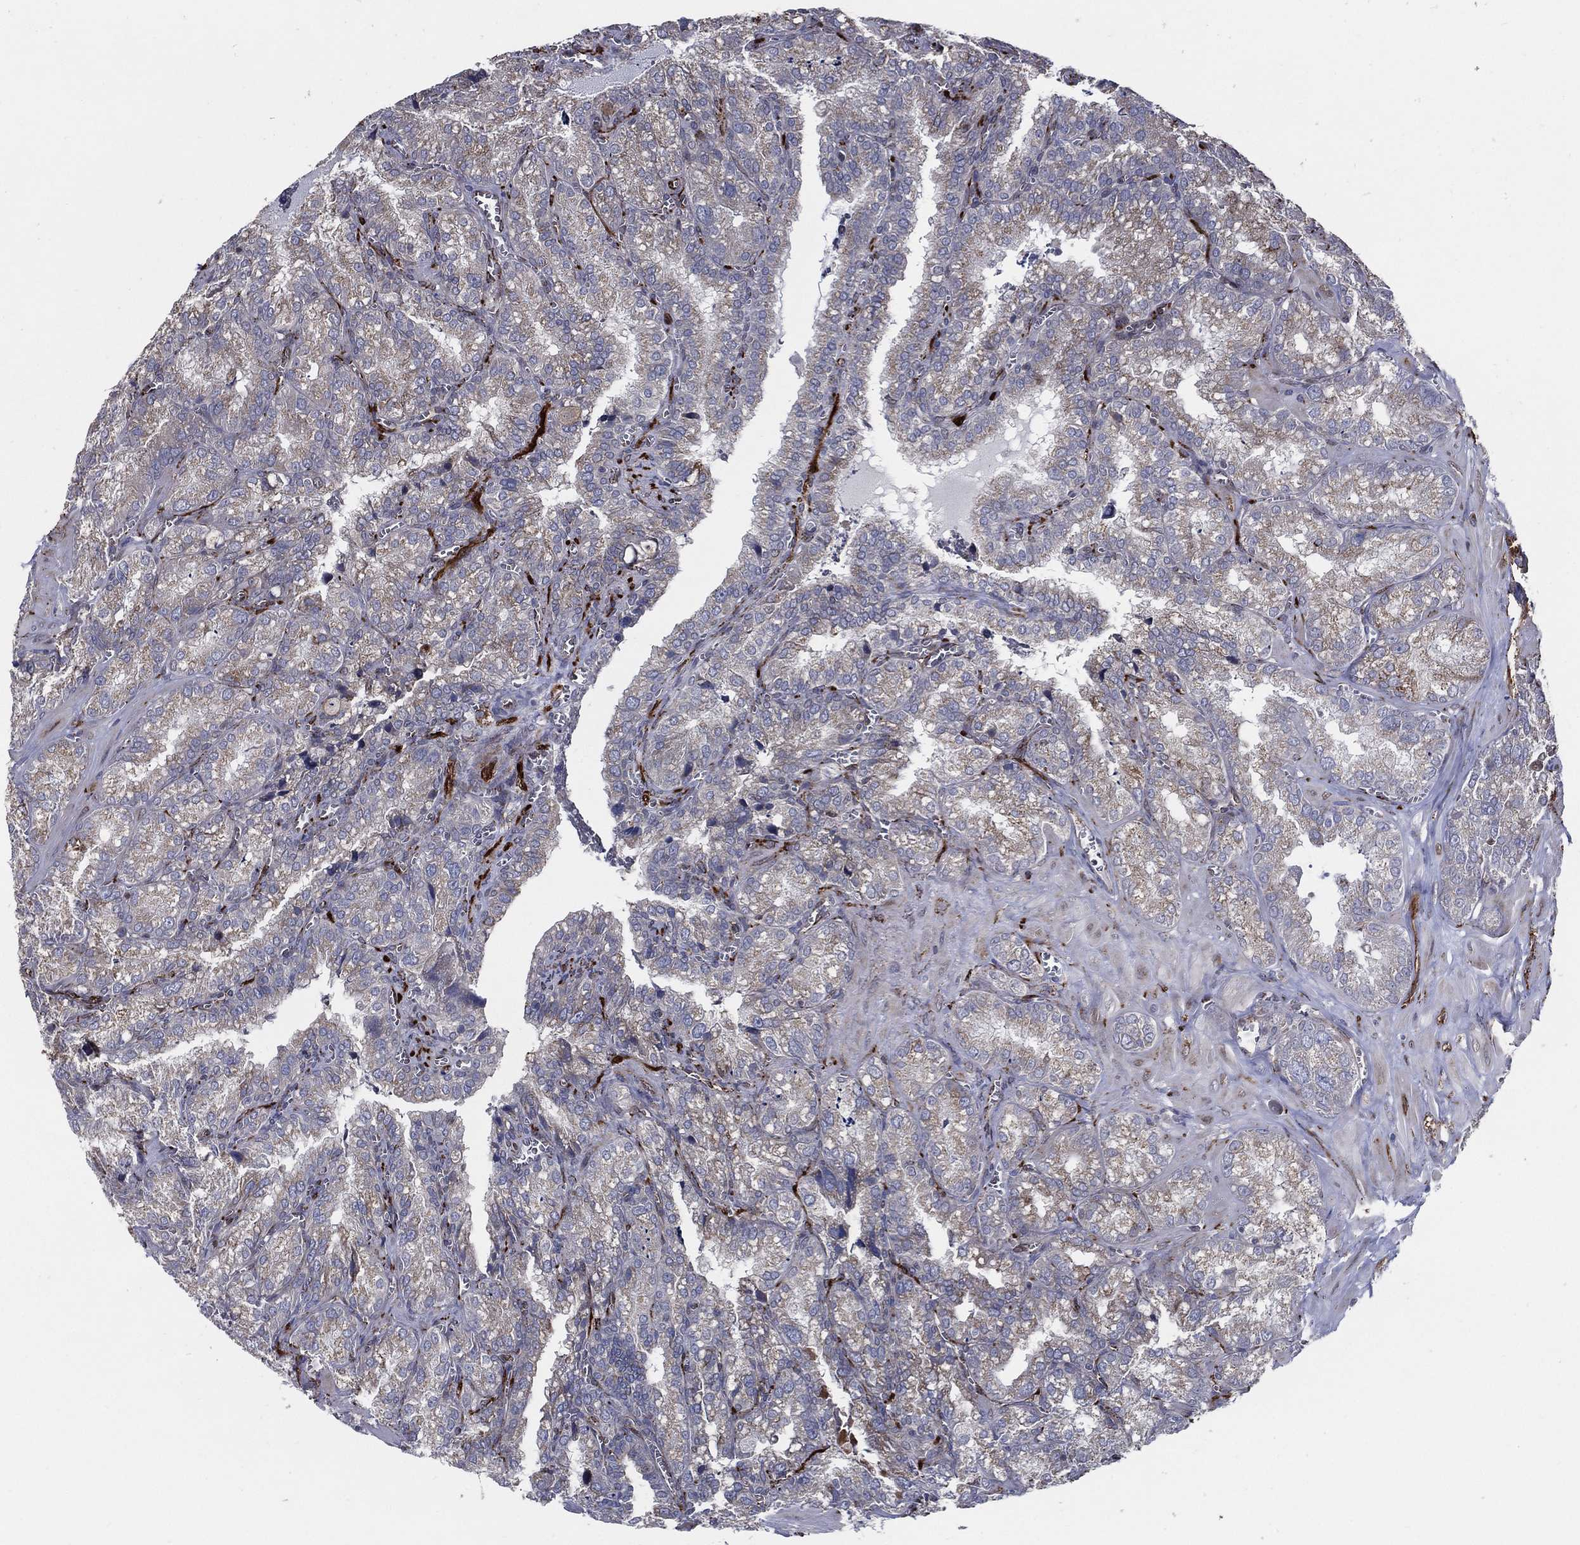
{"staining": {"intensity": "negative", "quantity": "none", "location": "none"}, "tissue": "seminal vesicle", "cell_type": "Glandular cells", "image_type": "normal", "snomed": [{"axis": "morphology", "description": "Normal tissue, NOS"}, {"axis": "topography", "description": "Seminal veicle"}], "caption": "Benign seminal vesicle was stained to show a protein in brown. There is no significant positivity in glandular cells. (DAB (3,3'-diaminobenzidine) IHC with hematoxylin counter stain).", "gene": "ARHGAP11A", "patient": {"sex": "male", "age": 57}}